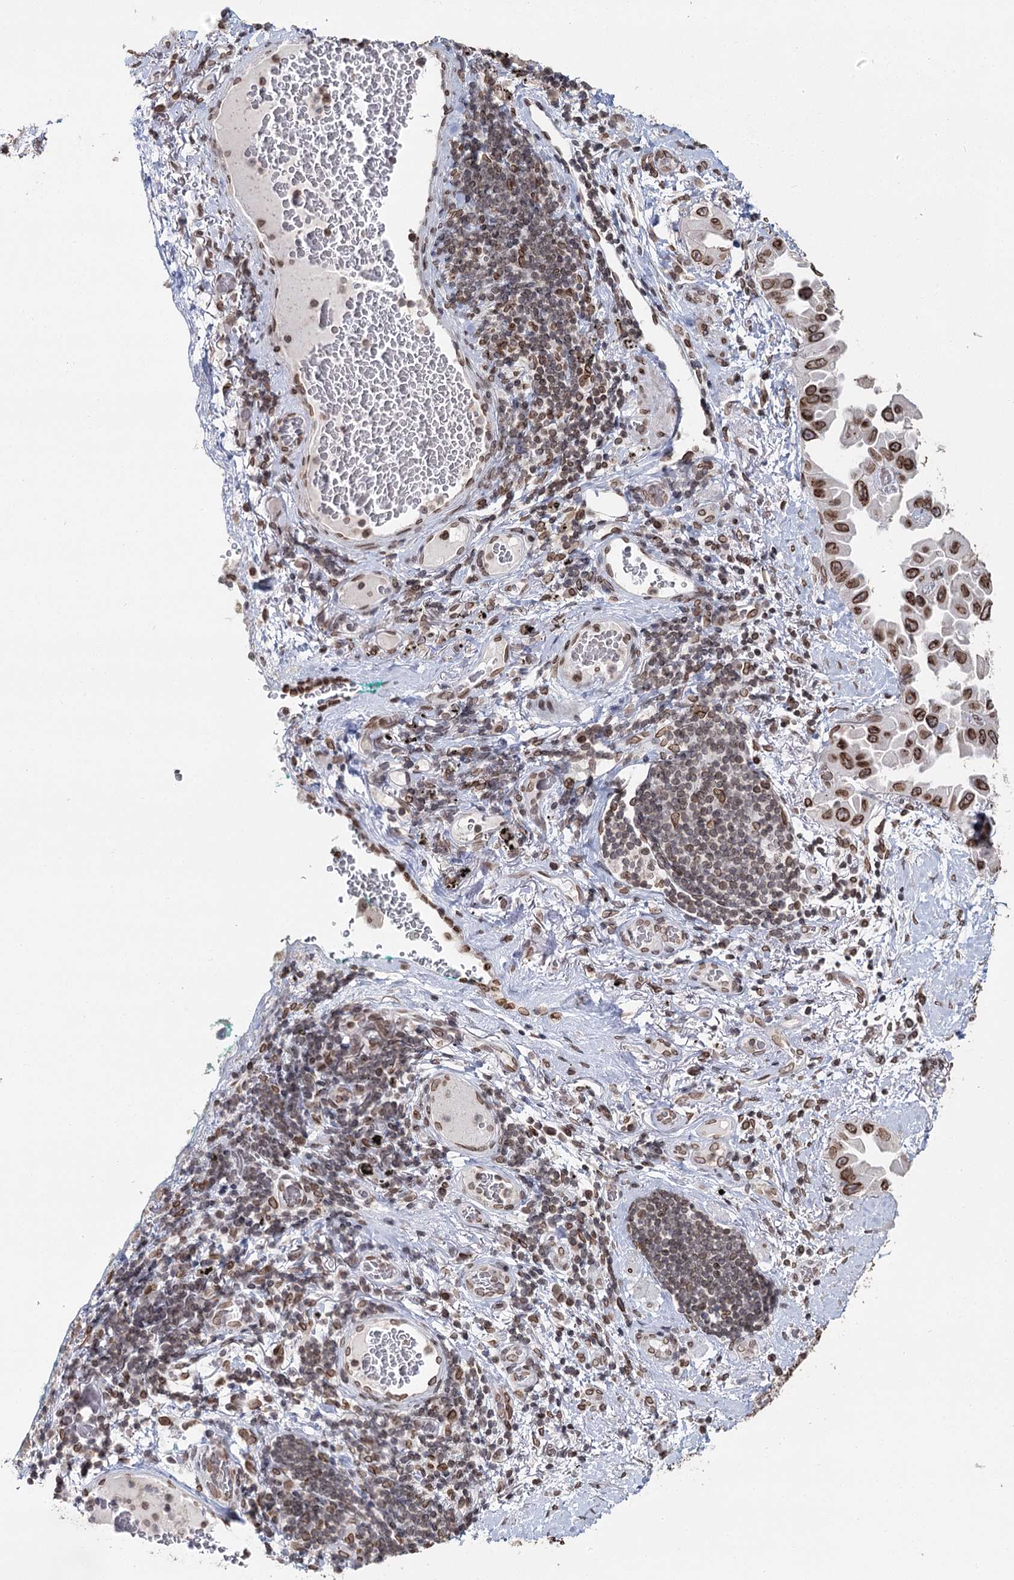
{"staining": {"intensity": "moderate", "quantity": ">75%", "location": "cytoplasmic/membranous,nuclear"}, "tissue": "lung cancer", "cell_type": "Tumor cells", "image_type": "cancer", "snomed": [{"axis": "morphology", "description": "Adenocarcinoma, NOS"}, {"axis": "topography", "description": "Lung"}], "caption": "Protein expression by immunohistochemistry (IHC) displays moderate cytoplasmic/membranous and nuclear positivity in about >75% of tumor cells in adenocarcinoma (lung).", "gene": "KIAA0930", "patient": {"sex": "female", "age": 67}}